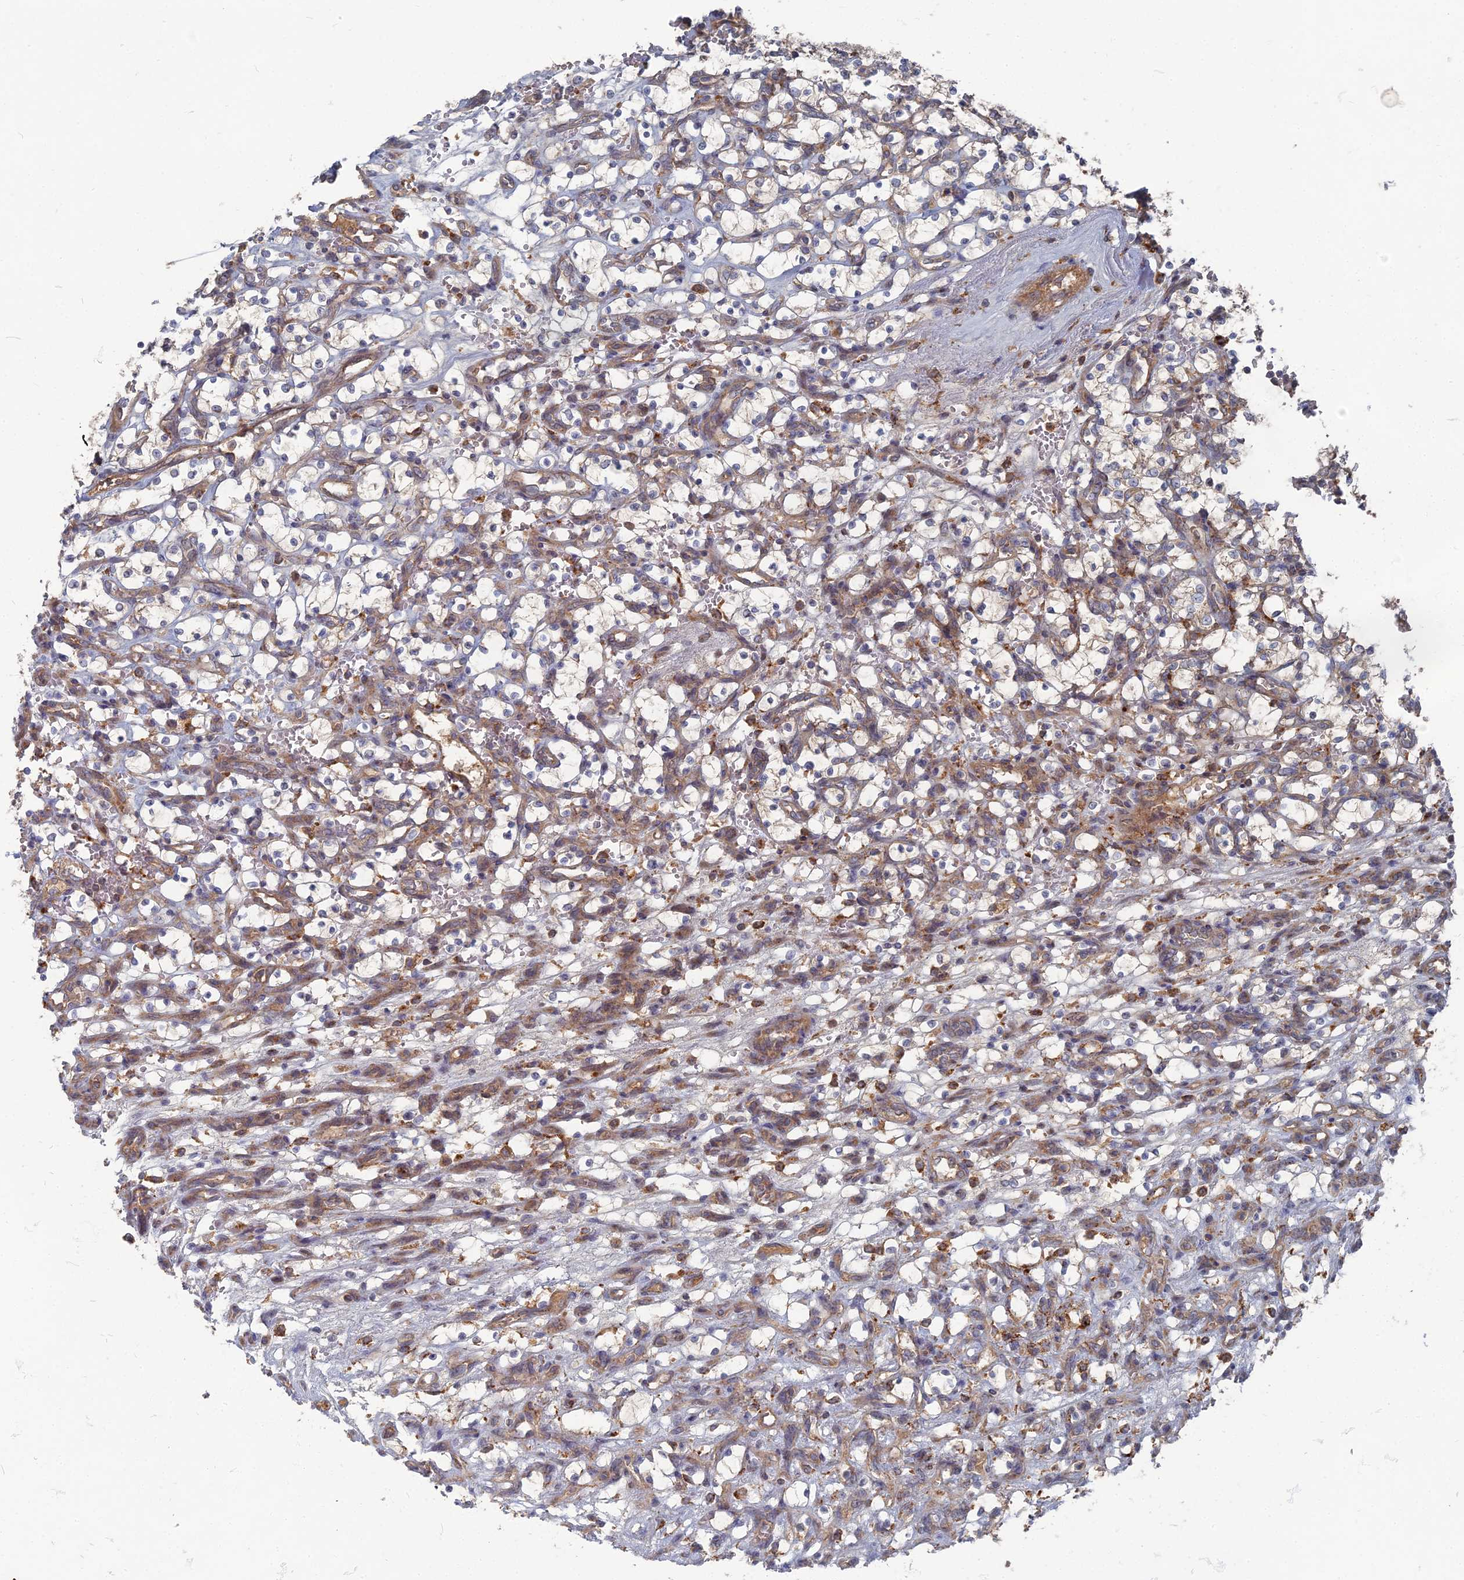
{"staining": {"intensity": "weak", "quantity": "<25%", "location": "cytoplasmic/membranous"}, "tissue": "renal cancer", "cell_type": "Tumor cells", "image_type": "cancer", "snomed": [{"axis": "morphology", "description": "Adenocarcinoma, NOS"}, {"axis": "topography", "description": "Kidney"}], "caption": "High magnification brightfield microscopy of adenocarcinoma (renal) stained with DAB (brown) and counterstained with hematoxylin (blue): tumor cells show no significant positivity.", "gene": "PPCDC", "patient": {"sex": "female", "age": 69}}